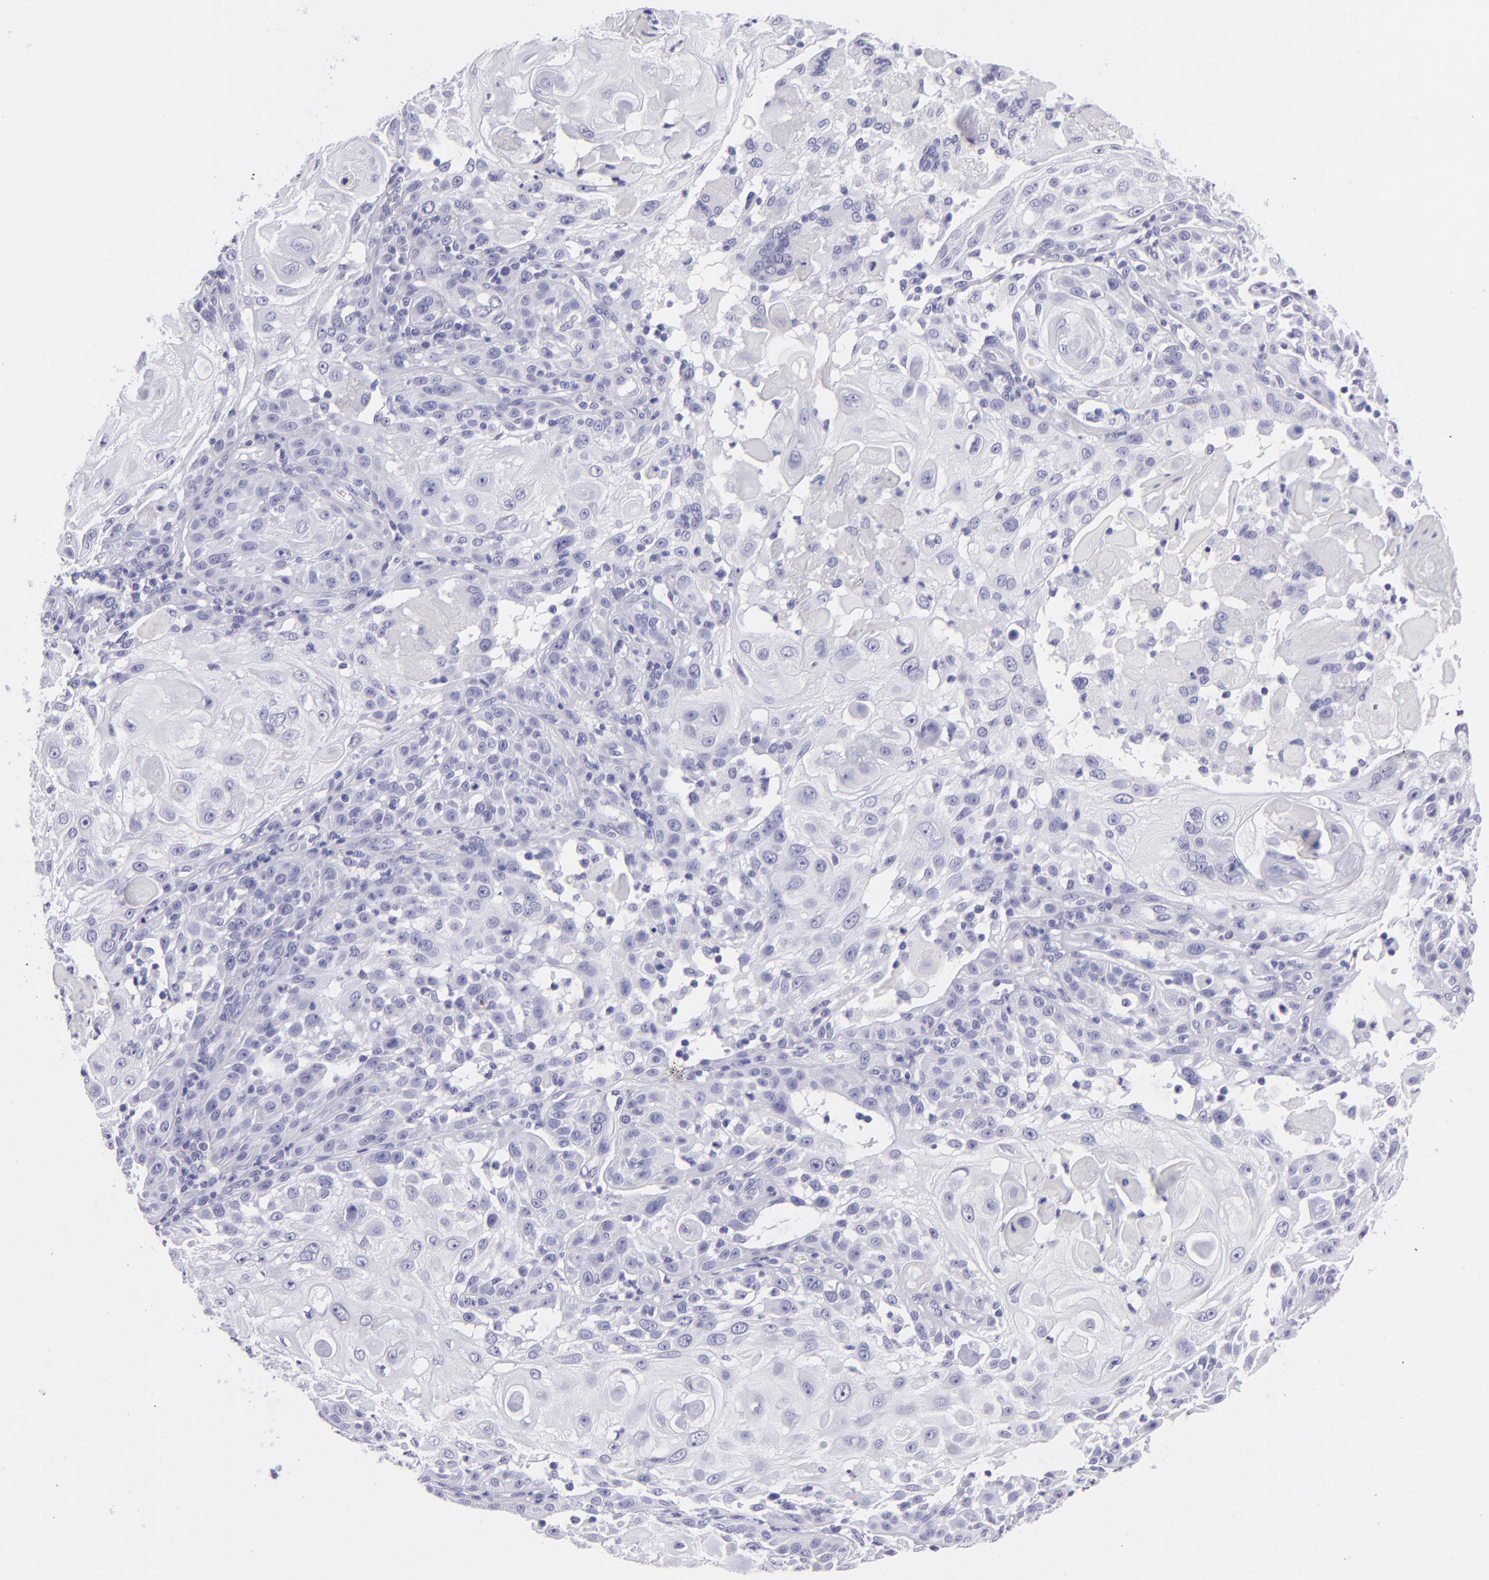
{"staining": {"intensity": "negative", "quantity": "none", "location": "none"}, "tissue": "skin cancer", "cell_type": "Tumor cells", "image_type": "cancer", "snomed": [{"axis": "morphology", "description": "Squamous cell carcinoma, NOS"}, {"axis": "topography", "description": "Skin"}], "caption": "An IHC photomicrograph of squamous cell carcinoma (skin) is shown. There is no staining in tumor cells of squamous cell carcinoma (skin).", "gene": "PVALB", "patient": {"sex": "female", "age": 89}}